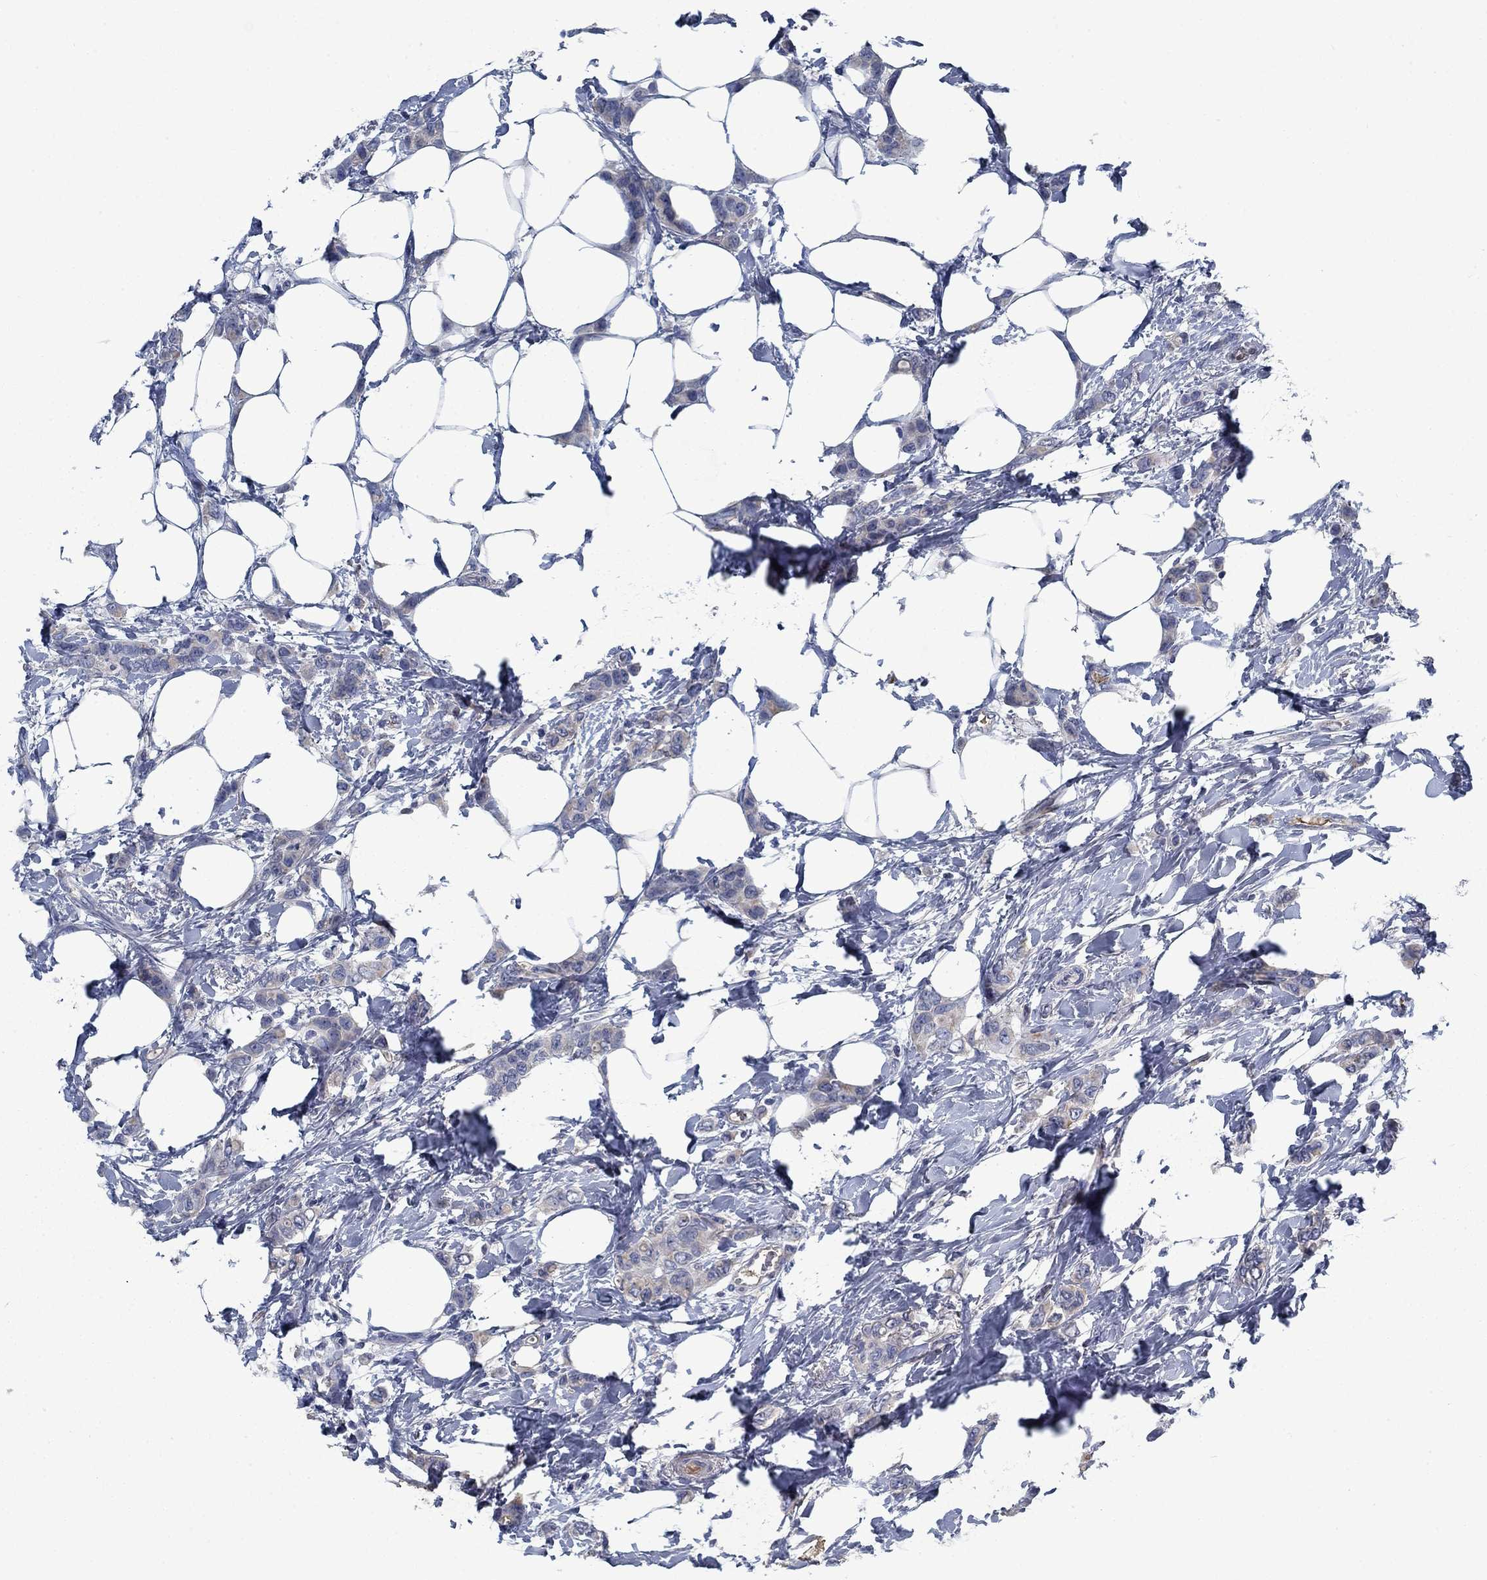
{"staining": {"intensity": "negative", "quantity": "none", "location": "none"}, "tissue": "breast cancer", "cell_type": "Tumor cells", "image_type": "cancer", "snomed": [{"axis": "morphology", "description": "Lobular carcinoma"}, {"axis": "topography", "description": "Breast"}], "caption": "This is an immunohistochemistry (IHC) micrograph of human breast cancer (lobular carcinoma). There is no expression in tumor cells.", "gene": "PNMA8A", "patient": {"sex": "female", "age": 66}}